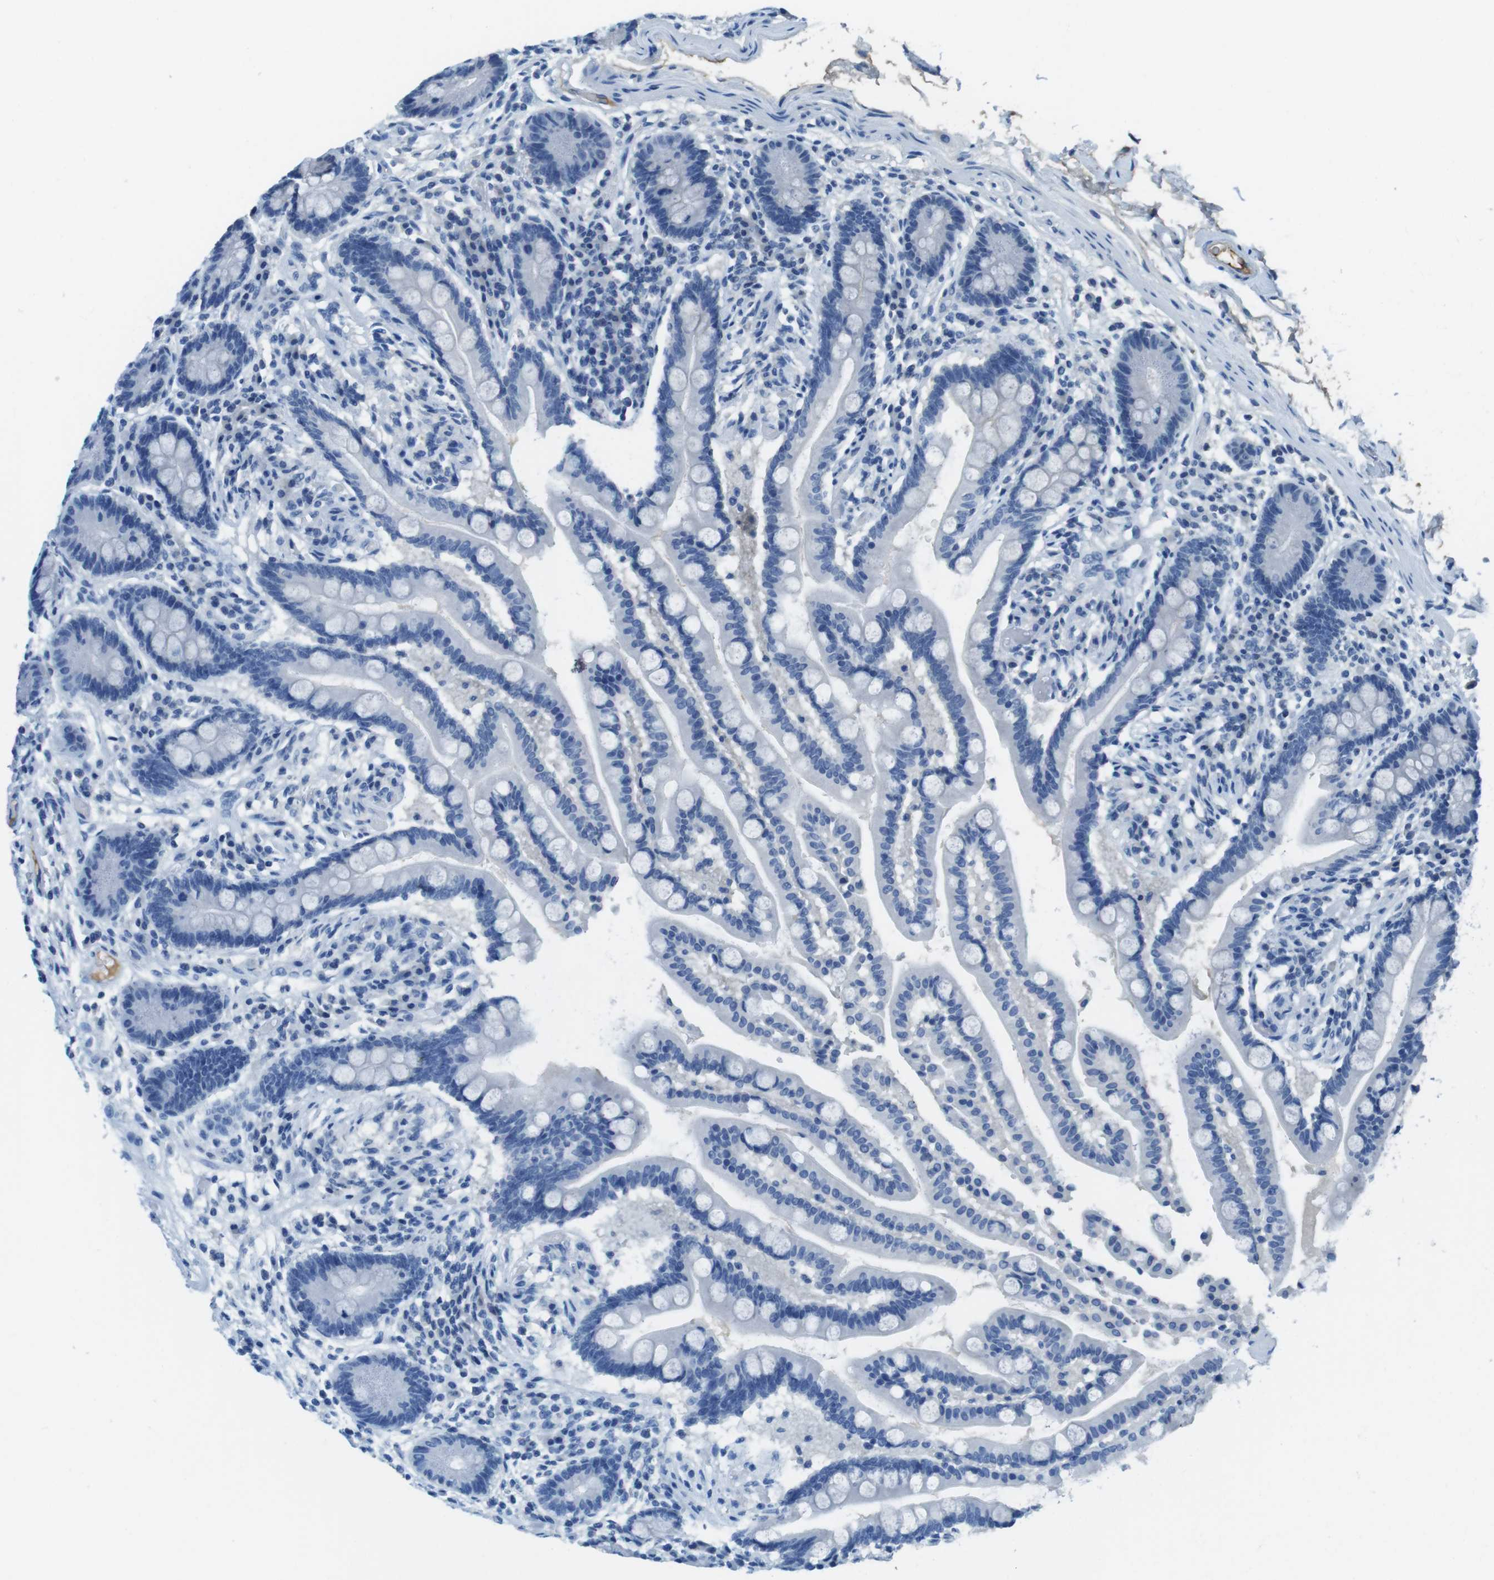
{"staining": {"intensity": "negative", "quantity": "none", "location": "none"}, "tissue": "colon", "cell_type": "Endothelial cells", "image_type": "normal", "snomed": [{"axis": "morphology", "description": "Normal tissue, NOS"}, {"axis": "topography", "description": "Colon"}], "caption": "DAB (3,3'-diaminobenzidine) immunohistochemical staining of benign colon exhibits no significant staining in endothelial cells. (DAB immunohistochemistry visualized using brightfield microscopy, high magnification).", "gene": "TMPRSS15", "patient": {"sex": "male", "age": 73}}